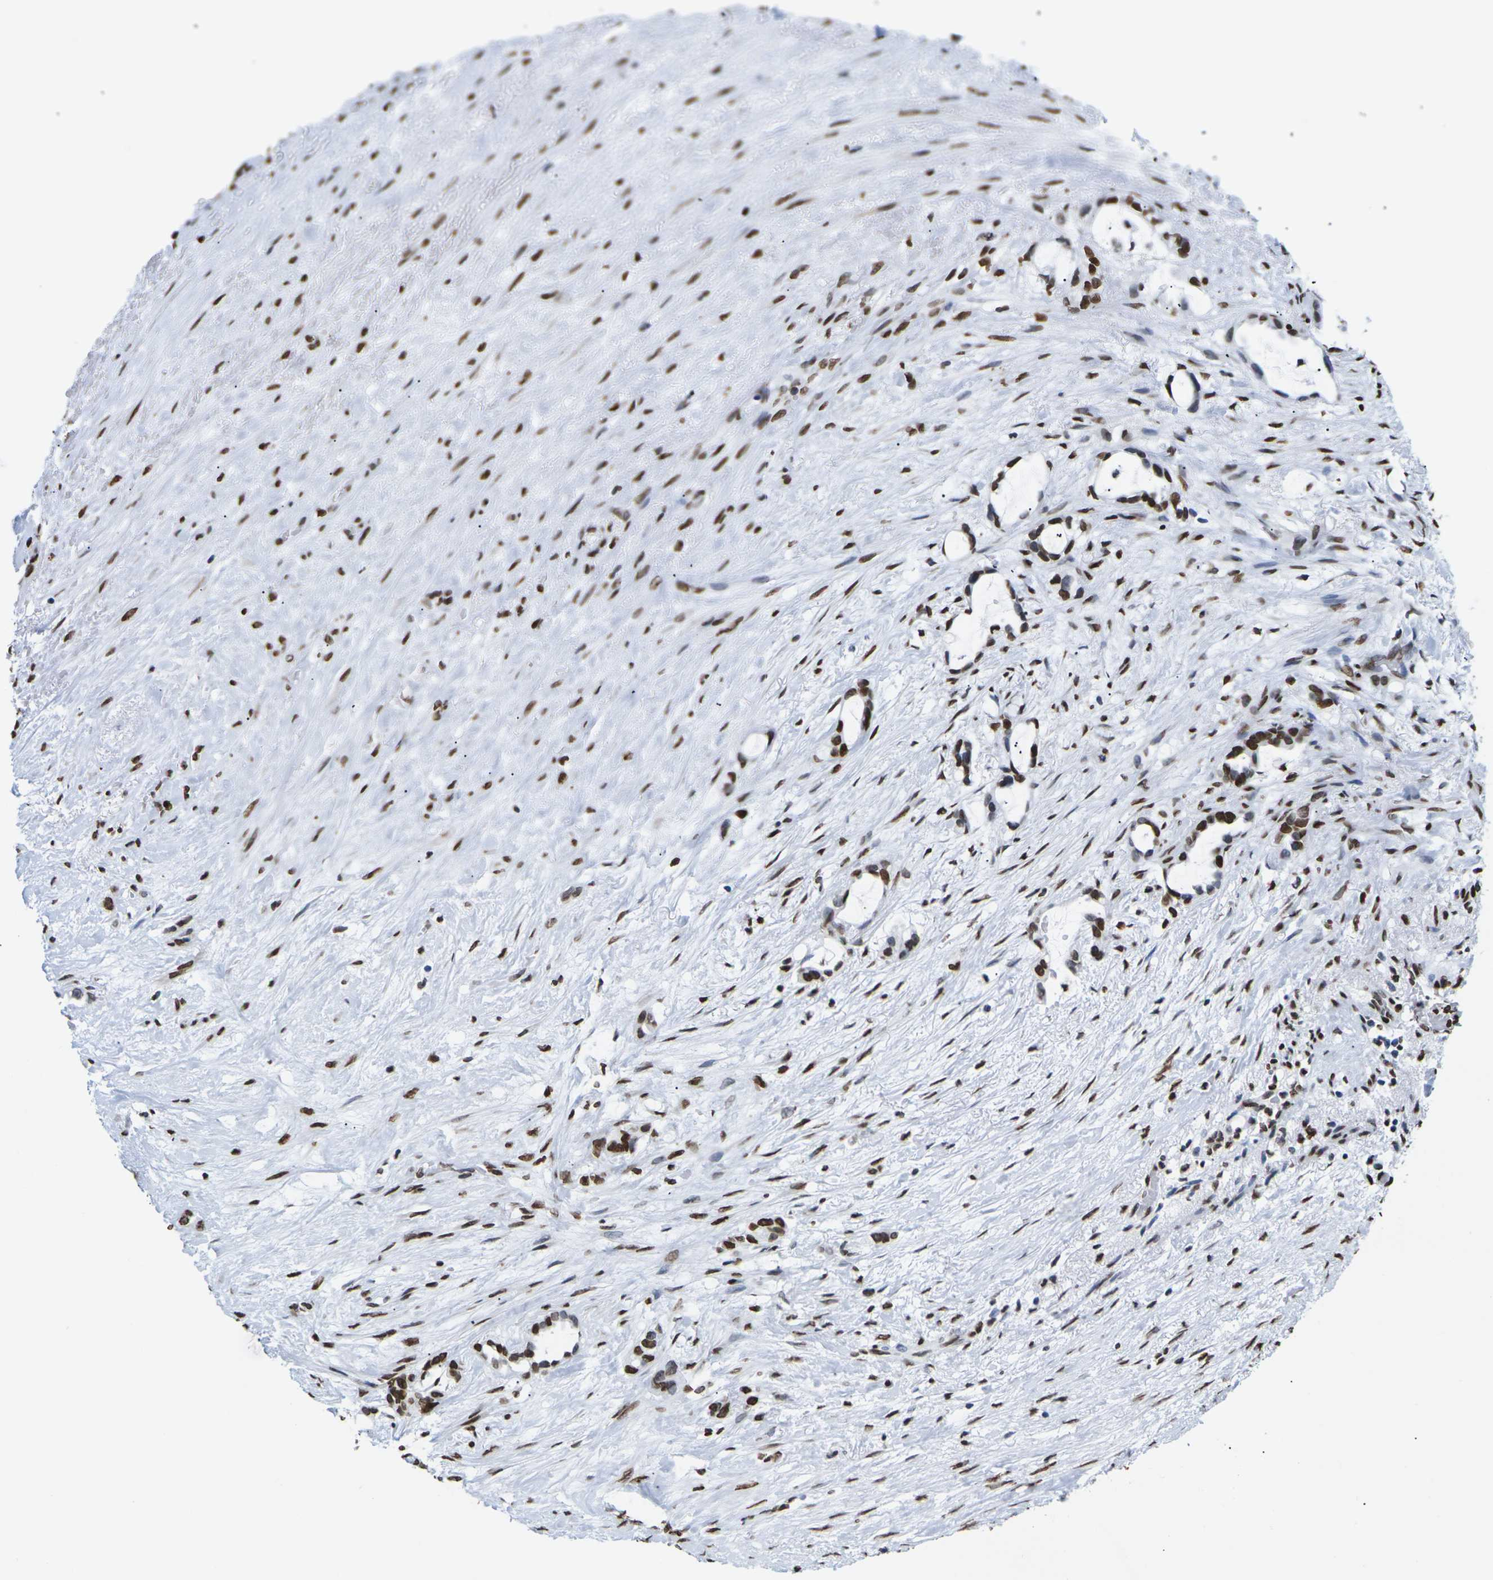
{"staining": {"intensity": "strong", "quantity": ">75%", "location": "cytoplasmic/membranous,nuclear"}, "tissue": "liver cancer", "cell_type": "Tumor cells", "image_type": "cancer", "snomed": [{"axis": "morphology", "description": "Cholangiocarcinoma"}, {"axis": "topography", "description": "Liver"}], "caption": "The image shows immunohistochemical staining of liver cholangiocarcinoma. There is strong cytoplasmic/membranous and nuclear positivity is present in approximately >75% of tumor cells.", "gene": "H2AC21", "patient": {"sex": "female", "age": 65}}